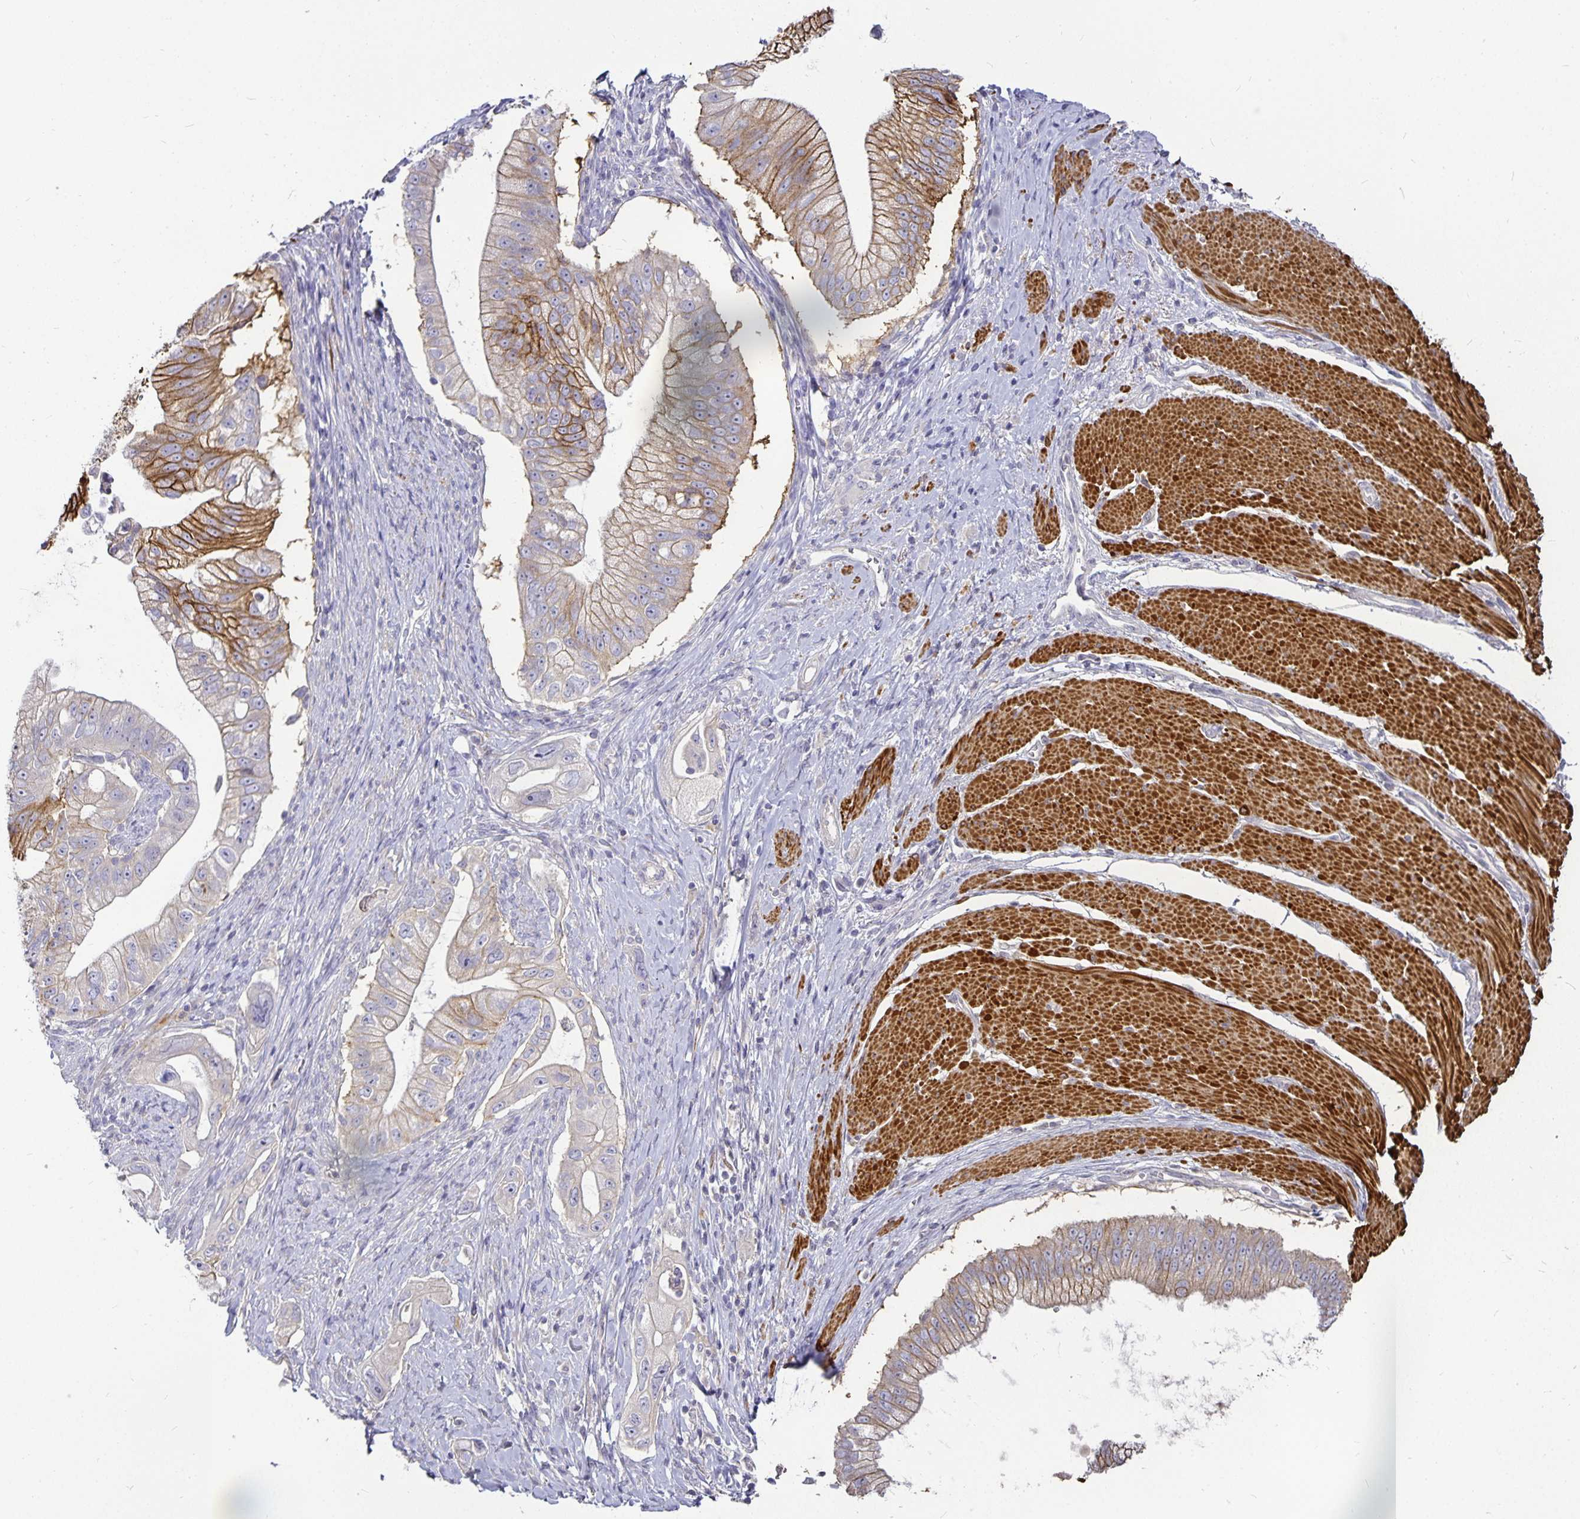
{"staining": {"intensity": "moderate", "quantity": "25%-75%", "location": "cytoplasmic/membranous"}, "tissue": "pancreatic cancer", "cell_type": "Tumor cells", "image_type": "cancer", "snomed": [{"axis": "morphology", "description": "Adenocarcinoma, NOS"}, {"axis": "topography", "description": "Pancreas"}], "caption": "Adenocarcinoma (pancreatic) tissue exhibits moderate cytoplasmic/membranous expression in about 25%-75% of tumor cells Nuclei are stained in blue.", "gene": "CA12", "patient": {"sex": "male", "age": 70}}